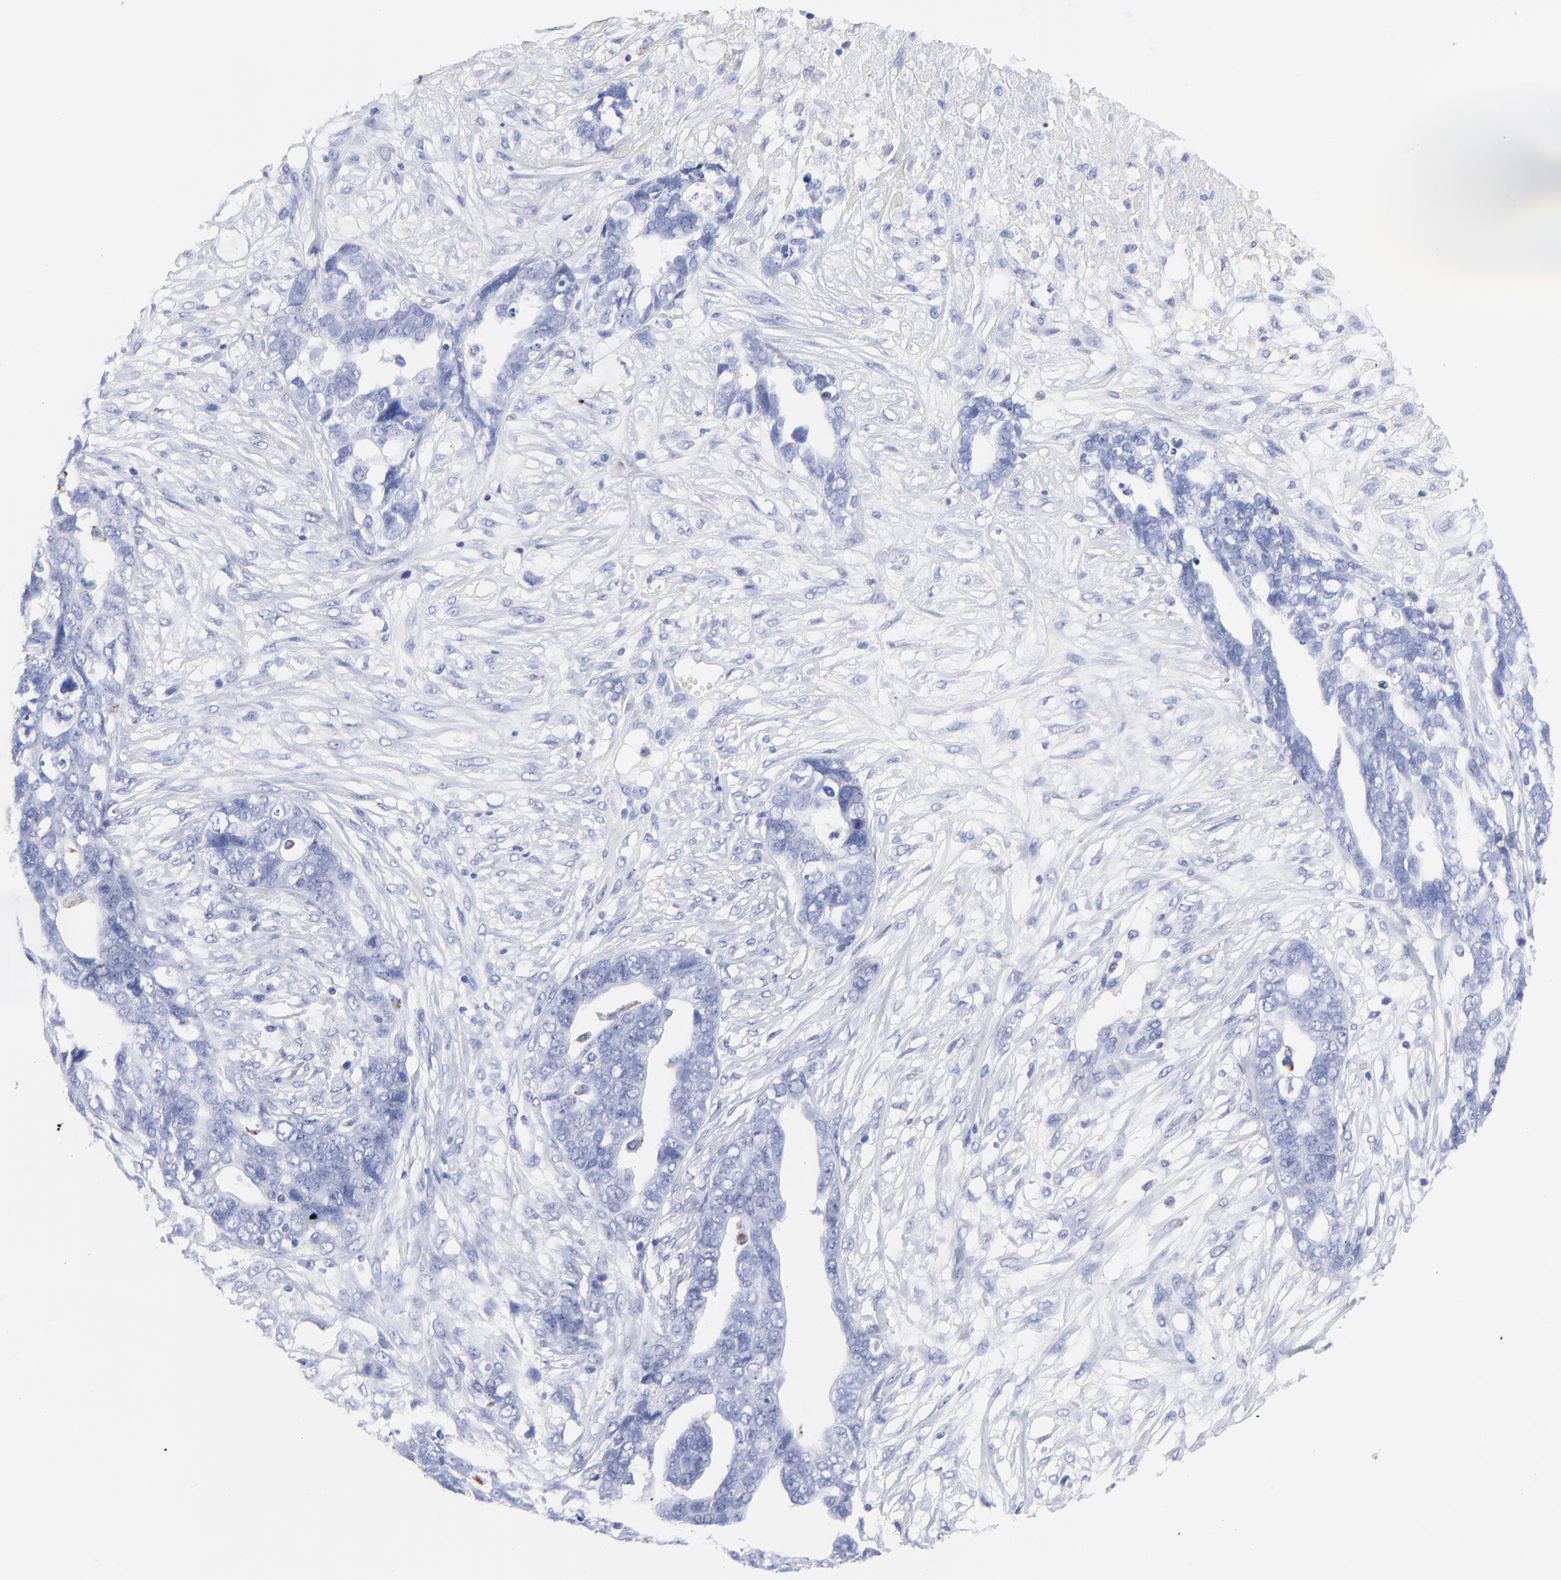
{"staining": {"intensity": "negative", "quantity": "none", "location": "none"}, "tissue": "ovarian cancer", "cell_type": "Tumor cells", "image_type": "cancer", "snomed": [{"axis": "morphology", "description": "Normal tissue, NOS"}, {"axis": "morphology", "description": "Cystadenocarcinoma, serous, NOS"}, {"axis": "topography", "description": "Fallopian tube"}, {"axis": "topography", "description": "Ovary"}], "caption": "IHC of serous cystadenocarcinoma (ovarian) shows no positivity in tumor cells. (DAB (3,3'-diaminobenzidine) immunohistochemistry (IHC) with hematoxylin counter stain).", "gene": "CPVL", "patient": {"sex": "female", "age": 56}}